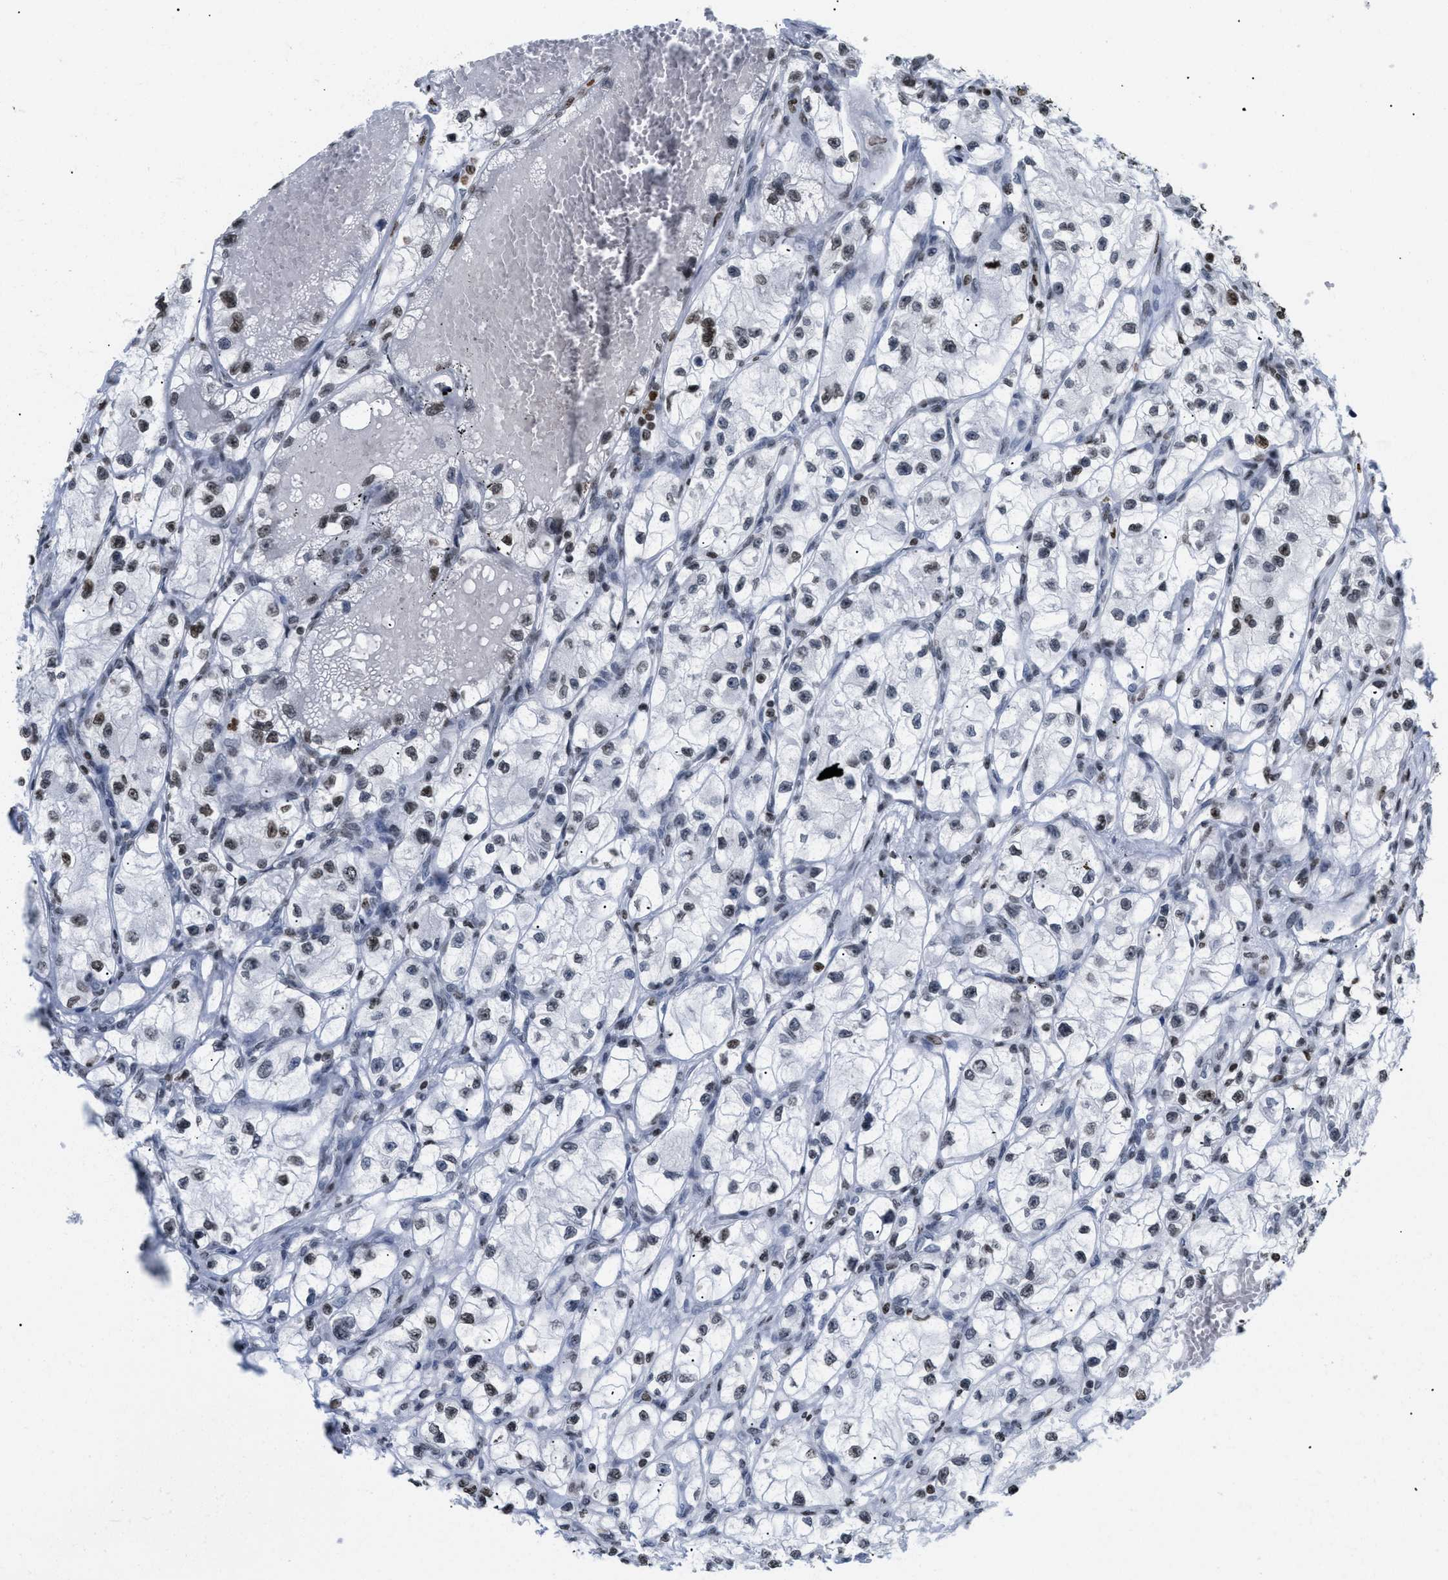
{"staining": {"intensity": "weak", "quantity": ">75%", "location": "nuclear"}, "tissue": "renal cancer", "cell_type": "Tumor cells", "image_type": "cancer", "snomed": [{"axis": "morphology", "description": "Adenocarcinoma, NOS"}, {"axis": "topography", "description": "Kidney"}], "caption": "DAB immunohistochemical staining of human renal cancer (adenocarcinoma) reveals weak nuclear protein expression in approximately >75% of tumor cells.", "gene": "HMGN2", "patient": {"sex": "female", "age": 57}}